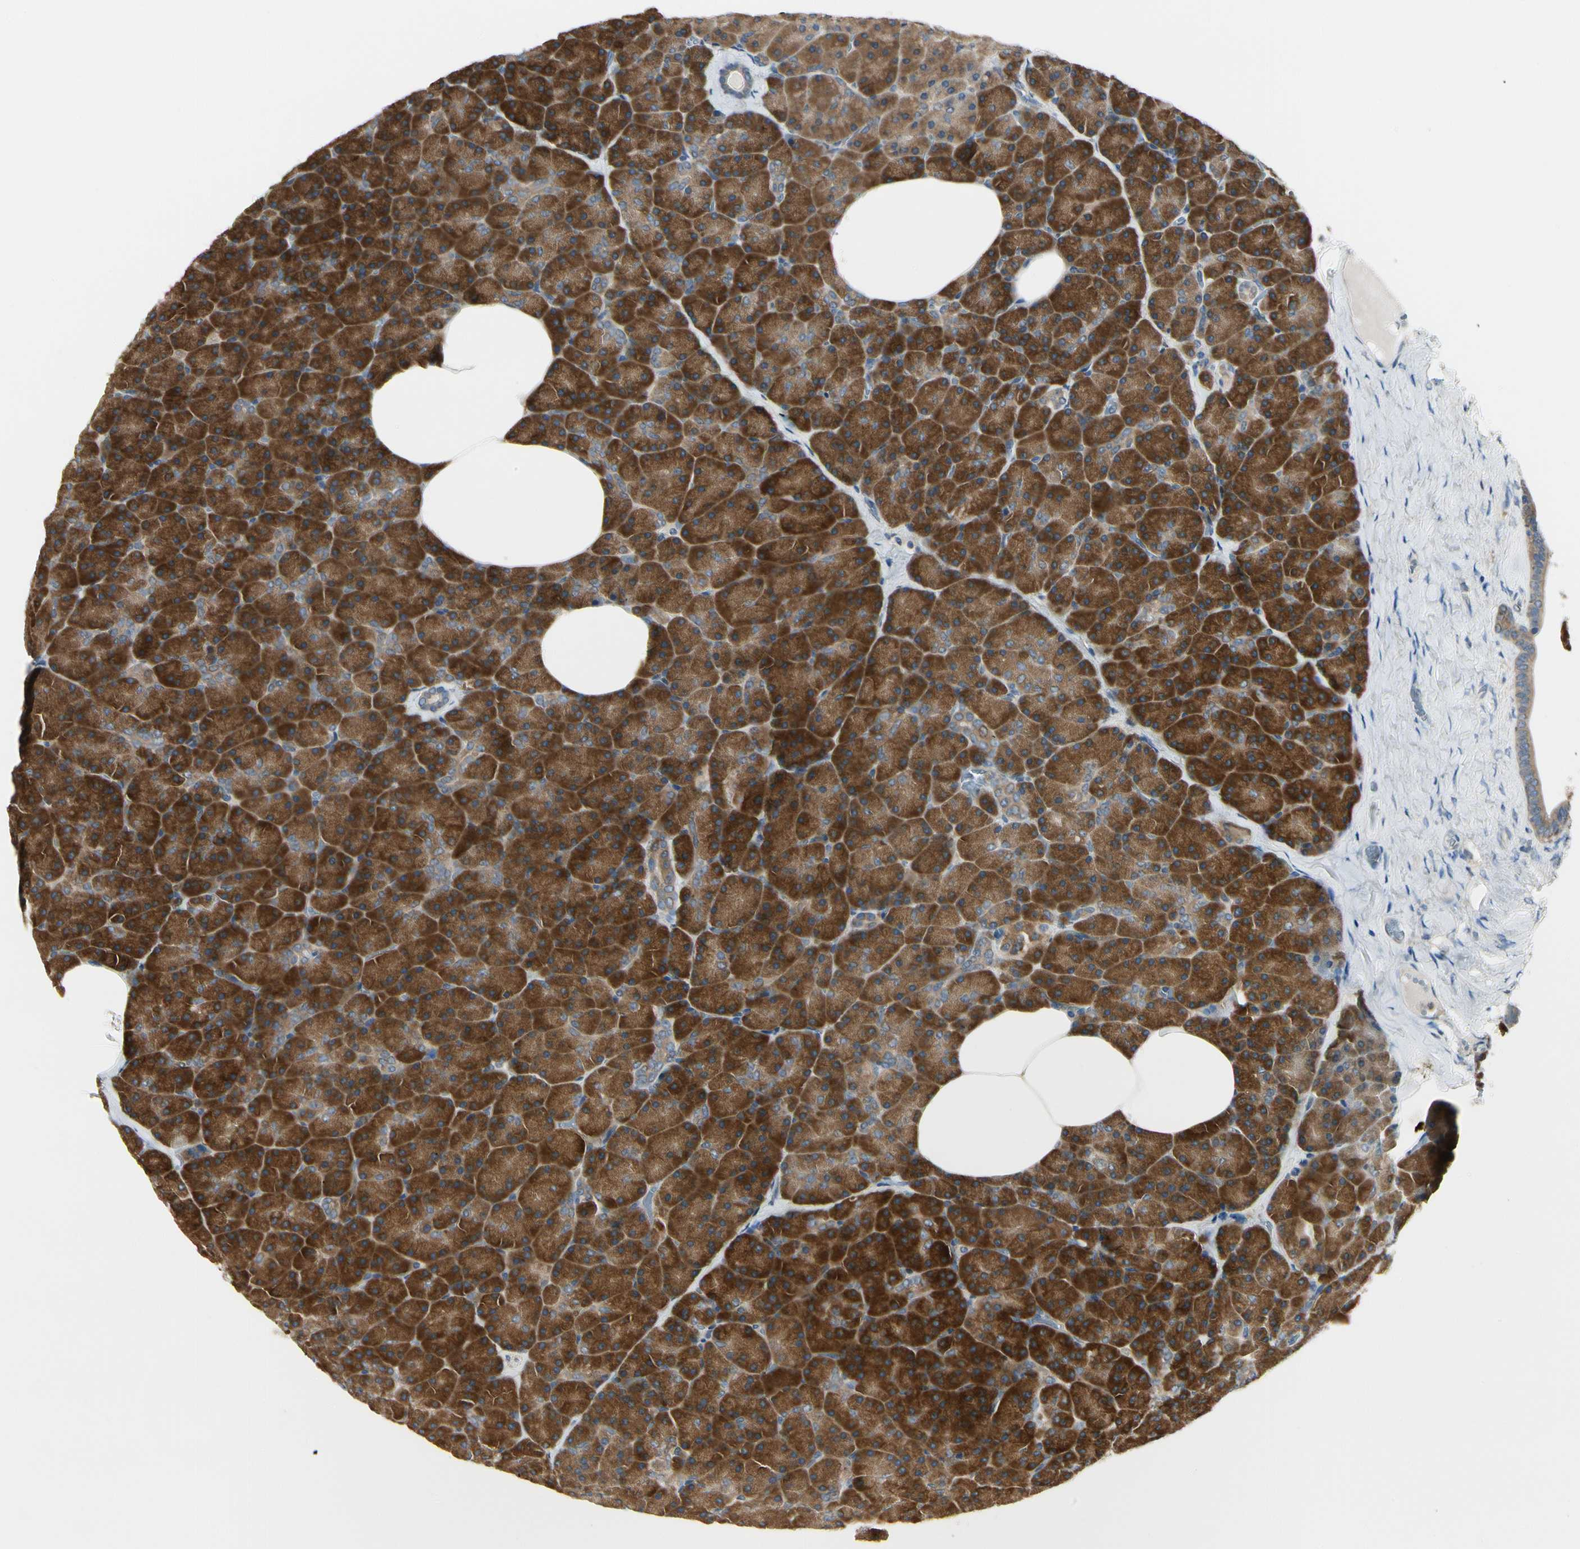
{"staining": {"intensity": "strong", "quantity": ">75%", "location": "cytoplasmic/membranous"}, "tissue": "pancreas", "cell_type": "Exocrine glandular cells", "image_type": "normal", "snomed": [{"axis": "morphology", "description": "Normal tissue, NOS"}, {"axis": "topography", "description": "Pancreas"}], "caption": "This histopathology image shows IHC staining of unremarkable pancreas, with high strong cytoplasmic/membranous expression in approximately >75% of exocrine glandular cells.", "gene": "NME1", "patient": {"sex": "female", "age": 35}}